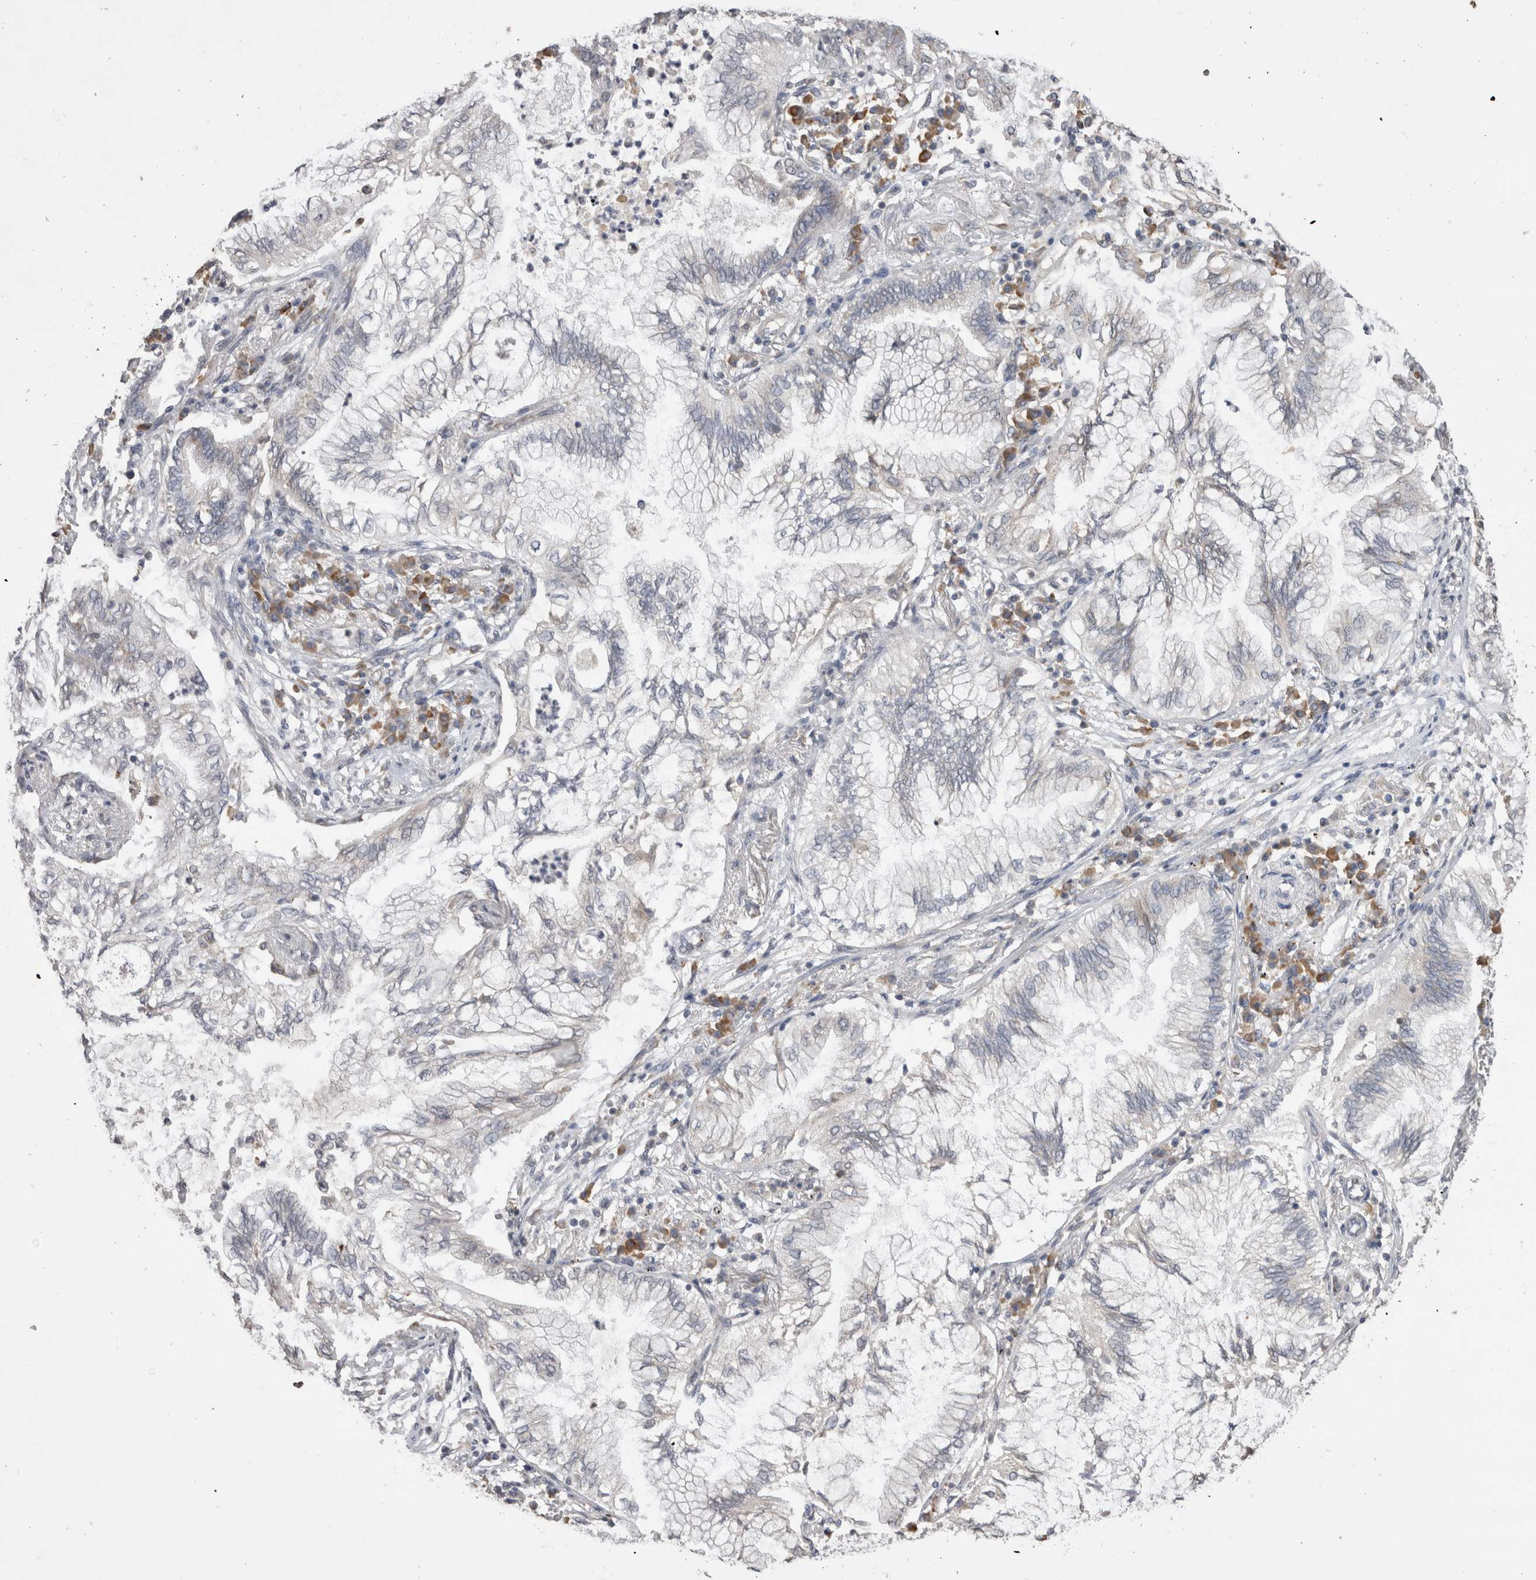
{"staining": {"intensity": "negative", "quantity": "none", "location": "none"}, "tissue": "lung cancer", "cell_type": "Tumor cells", "image_type": "cancer", "snomed": [{"axis": "morphology", "description": "Normal tissue, NOS"}, {"axis": "morphology", "description": "Adenocarcinoma, NOS"}, {"axis": "topography", "description": "Bronchus"}, {"axis": "topography", "description": "Lung"}], "caption": "This is a photomicrograph of immunohistochemistry (IHC) staining of lung cancer, which shows no expression in tumor cells.", "gene": "NOMO1", "patient": {"sex": "female", "age": 70}}